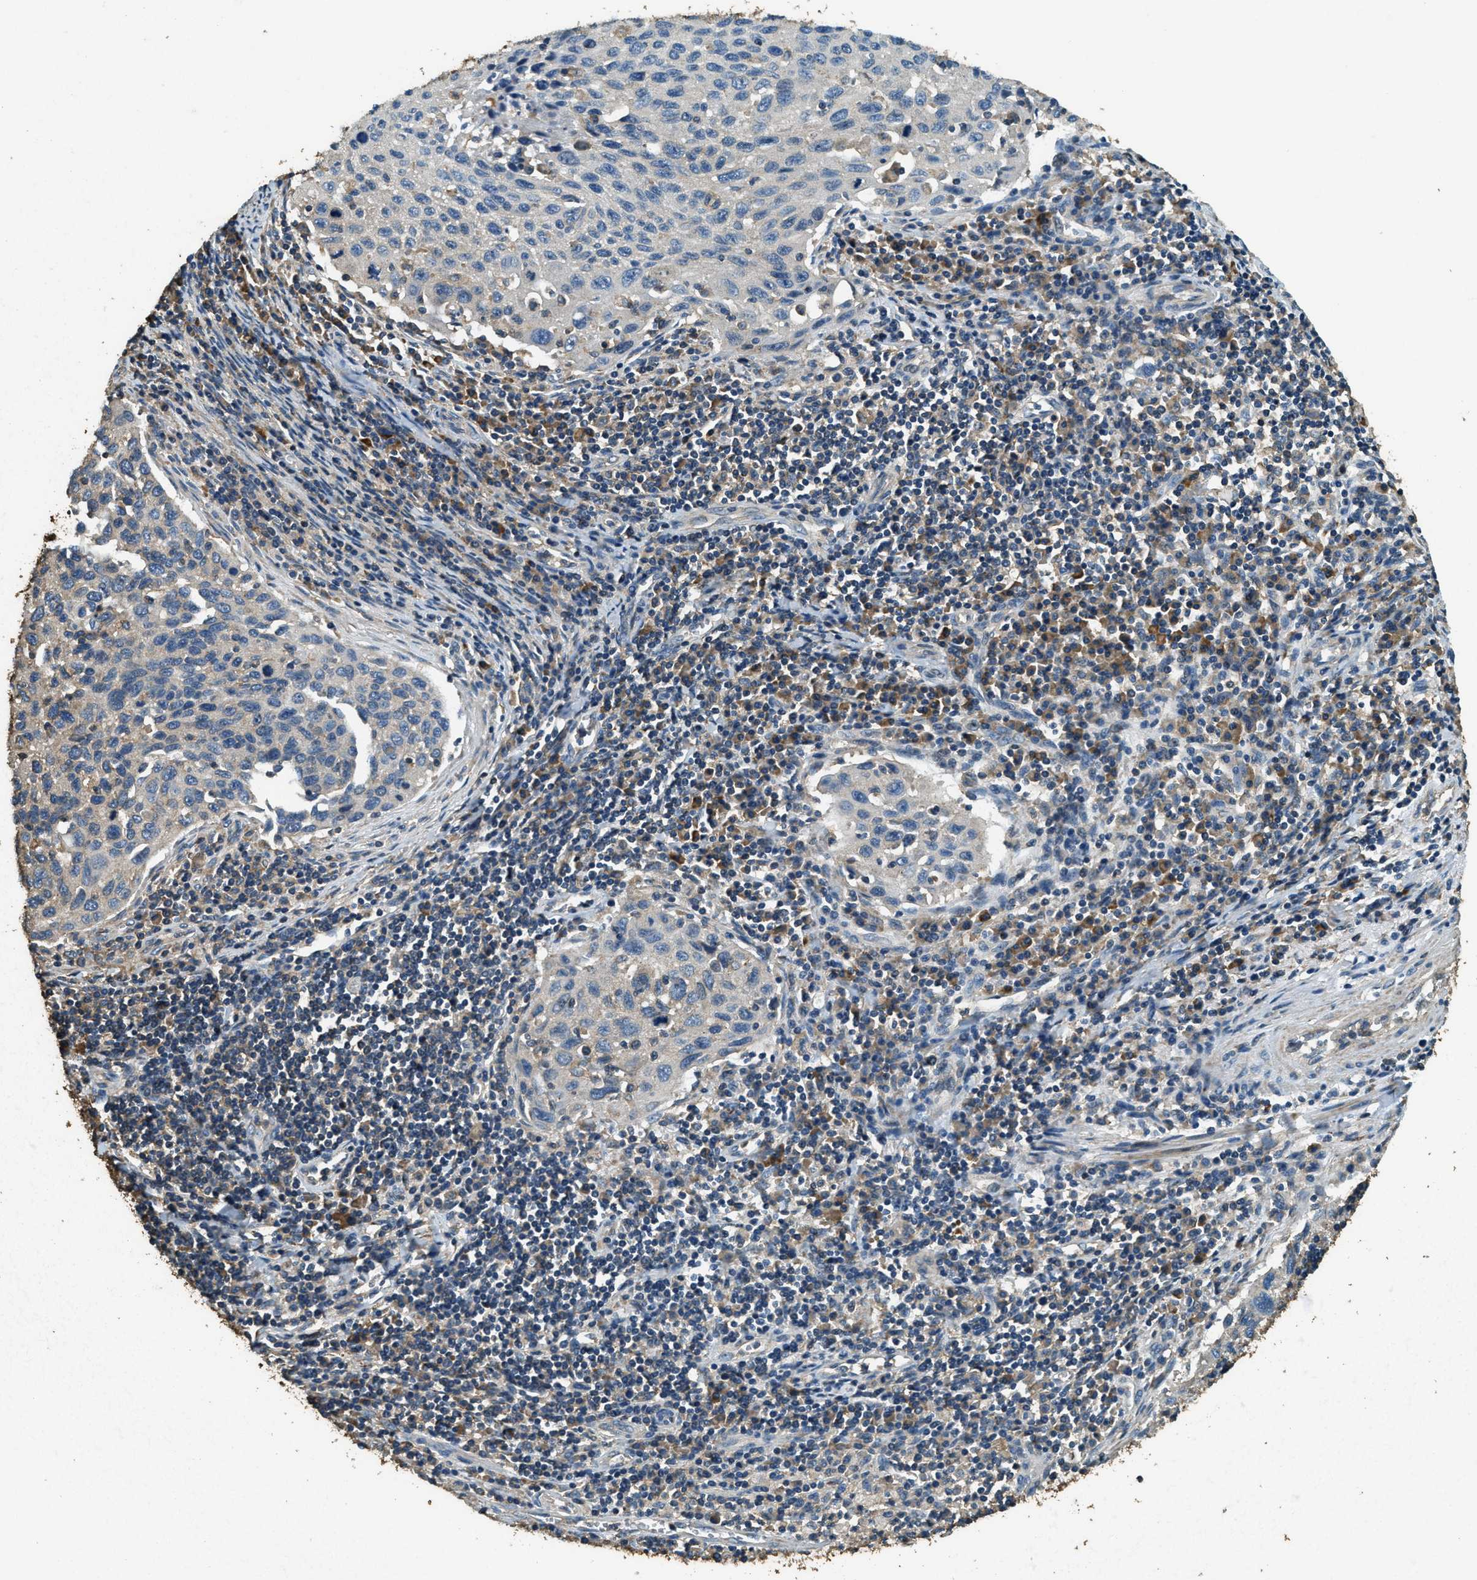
{"staining": {"intensity": "negative", "quantity": "none", "location": "none"}, "tissue": "cervical cancer", "cell_type": "Tumor cells", "image_type": "cancer", "snomed": [{"axis": "morphology", "description": "Squamous cell carcinoma, NOS"}, {"axis": "topography", "description": "Cervix"}], "caption": "Immunohistochemistry (IHC) micrograph of human cervical squamous cell carcinoma stained for a protein (brown), which exhibits no staining in tumor cells.", "gene": "ERGIC1", "patient": {"sex": "female", "age": 53}}